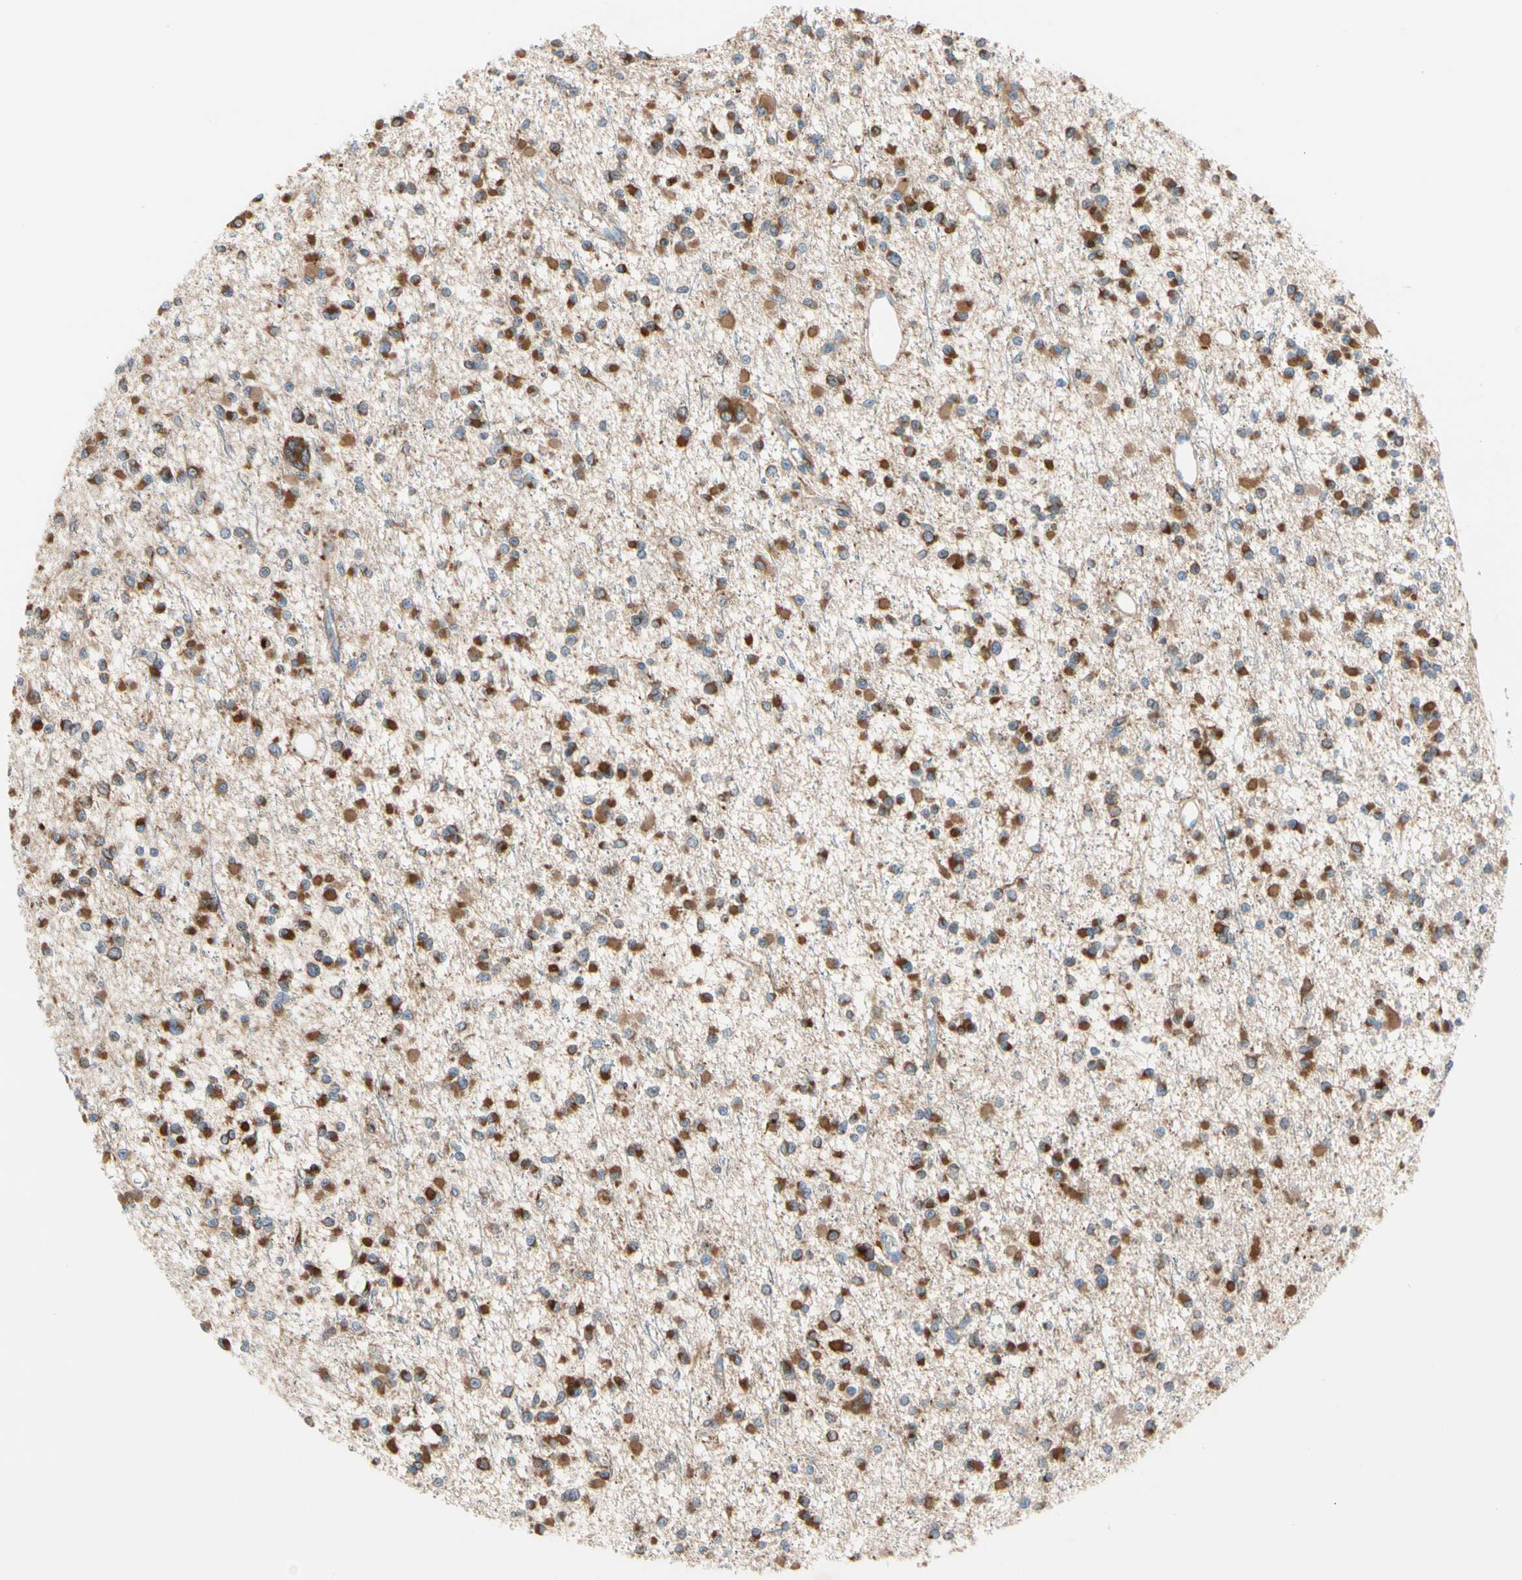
{"staining": {"intensity": "strong", "quantity": ">75%", "location": "cytoplasmic/membranous"}, "tissue": "glioma", "cell_type": "Tumor cells", "image_type": "cancer", "snomed": [{"axis": "morphology", "description": "Glioma, malignant, Low grade"}, {"axis": "topography", "description": "Brain"}], "caption": "IHC (DAB) staining of human glioma demonstrates strong cytoplasmic/membranous protein positivity in about >75% of tumor cells.", "gene": "LRPAP1", "patient": {"sex": "female", "age": 22}}